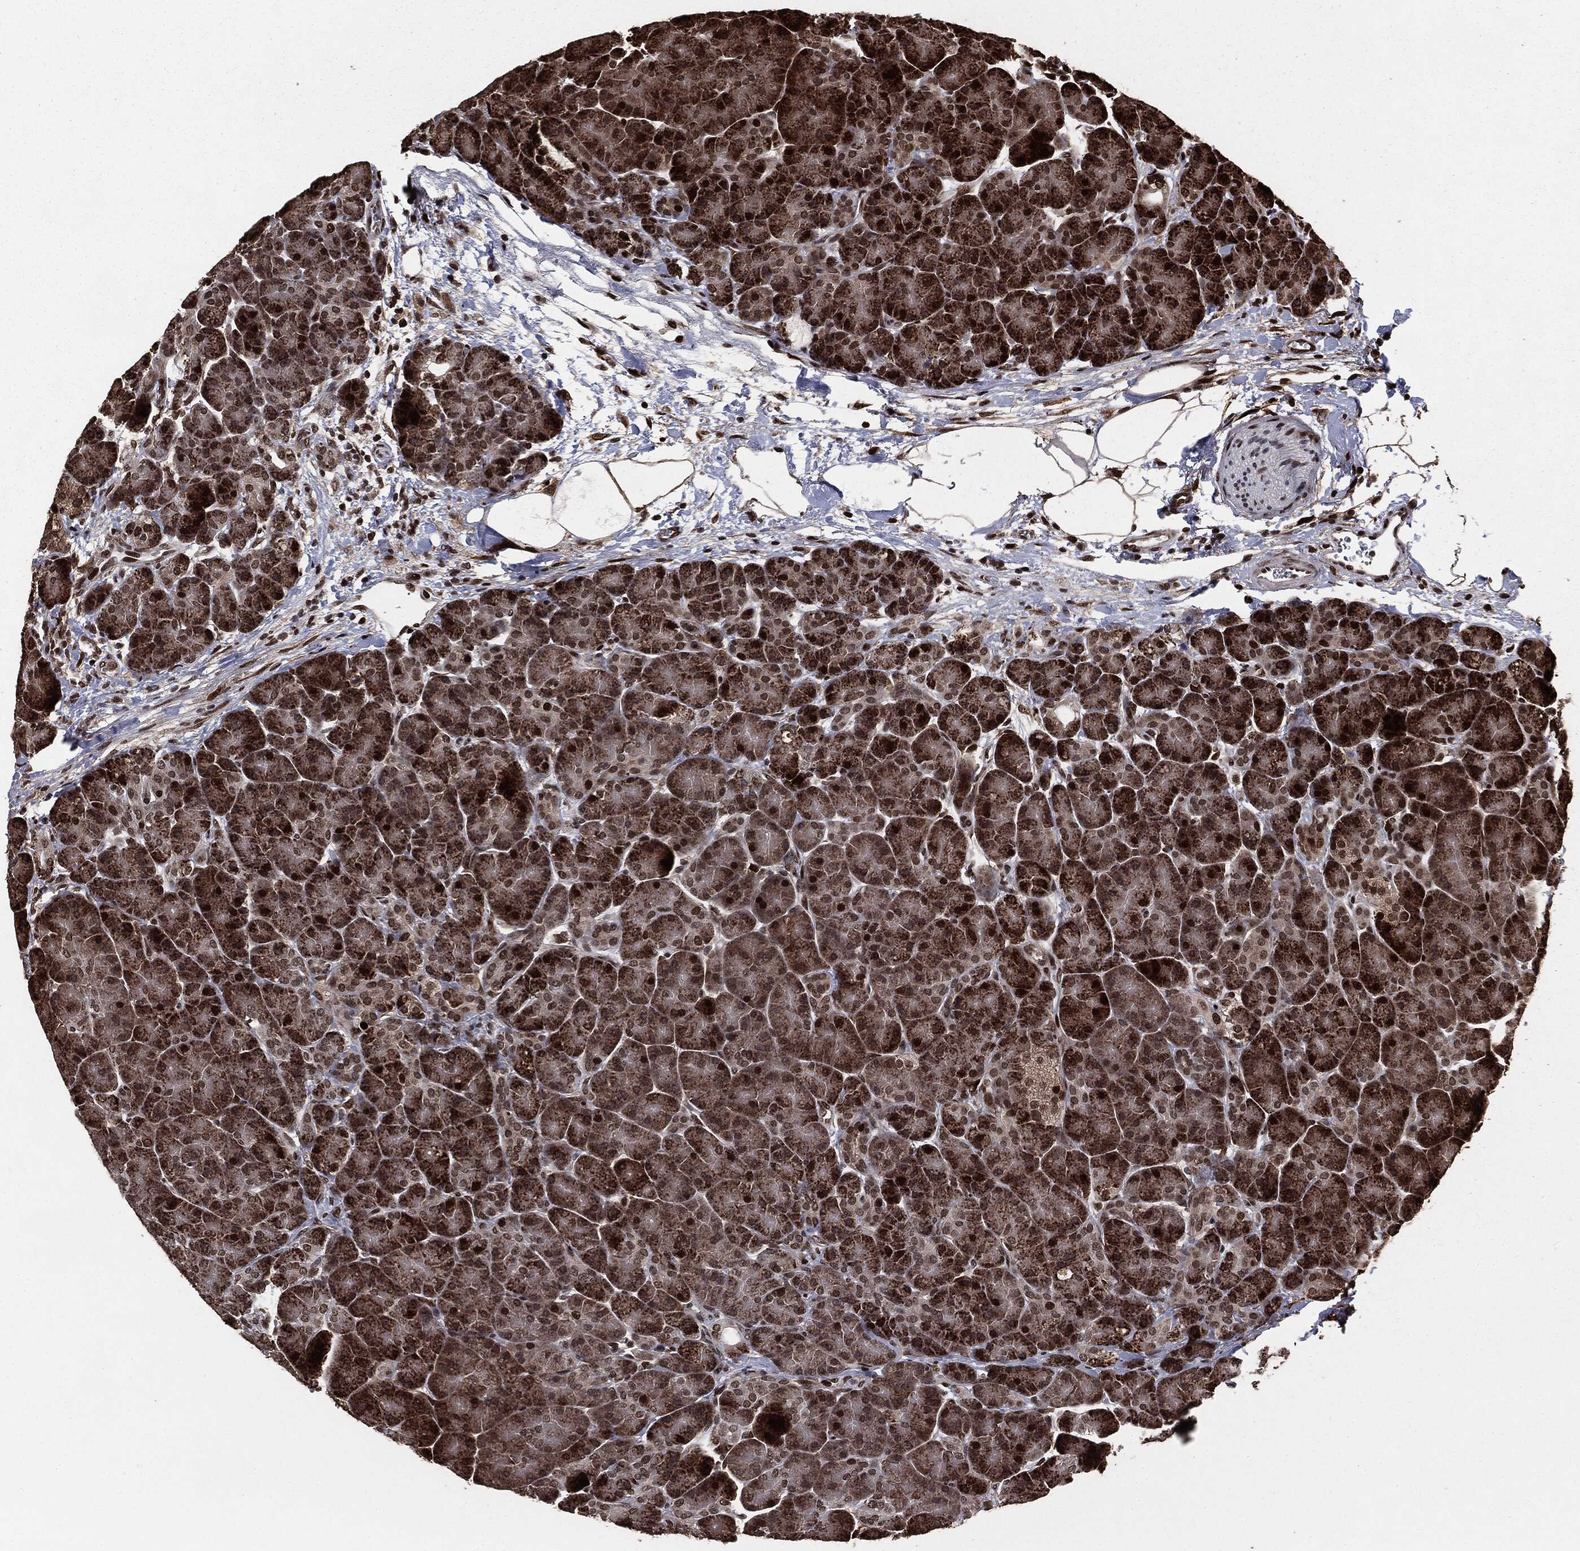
{"staining": {"intensity": "strong", "quantity": ">75%", "location": "cytoplasmic/membranous,nuclear"}, "tissue": "pancreas", "cell_type": "Exocrine glandular cells", "image_type": "normal", "snomed": [{"axis": "morphology", "description": "Normal tissue, NOS"}, {"axis": "topography", "description": "Pancreas"}], "caption": "This histopathology image exhibits immunohistochemistry (IHC) staining of unremarkable human pancreas, with high strong cytoplasmic/membranous,nuclear staining in about >75% of exocrine glandular cells.", "gene": "DVL2", "patient": {"sex": "female", "age": 63}}